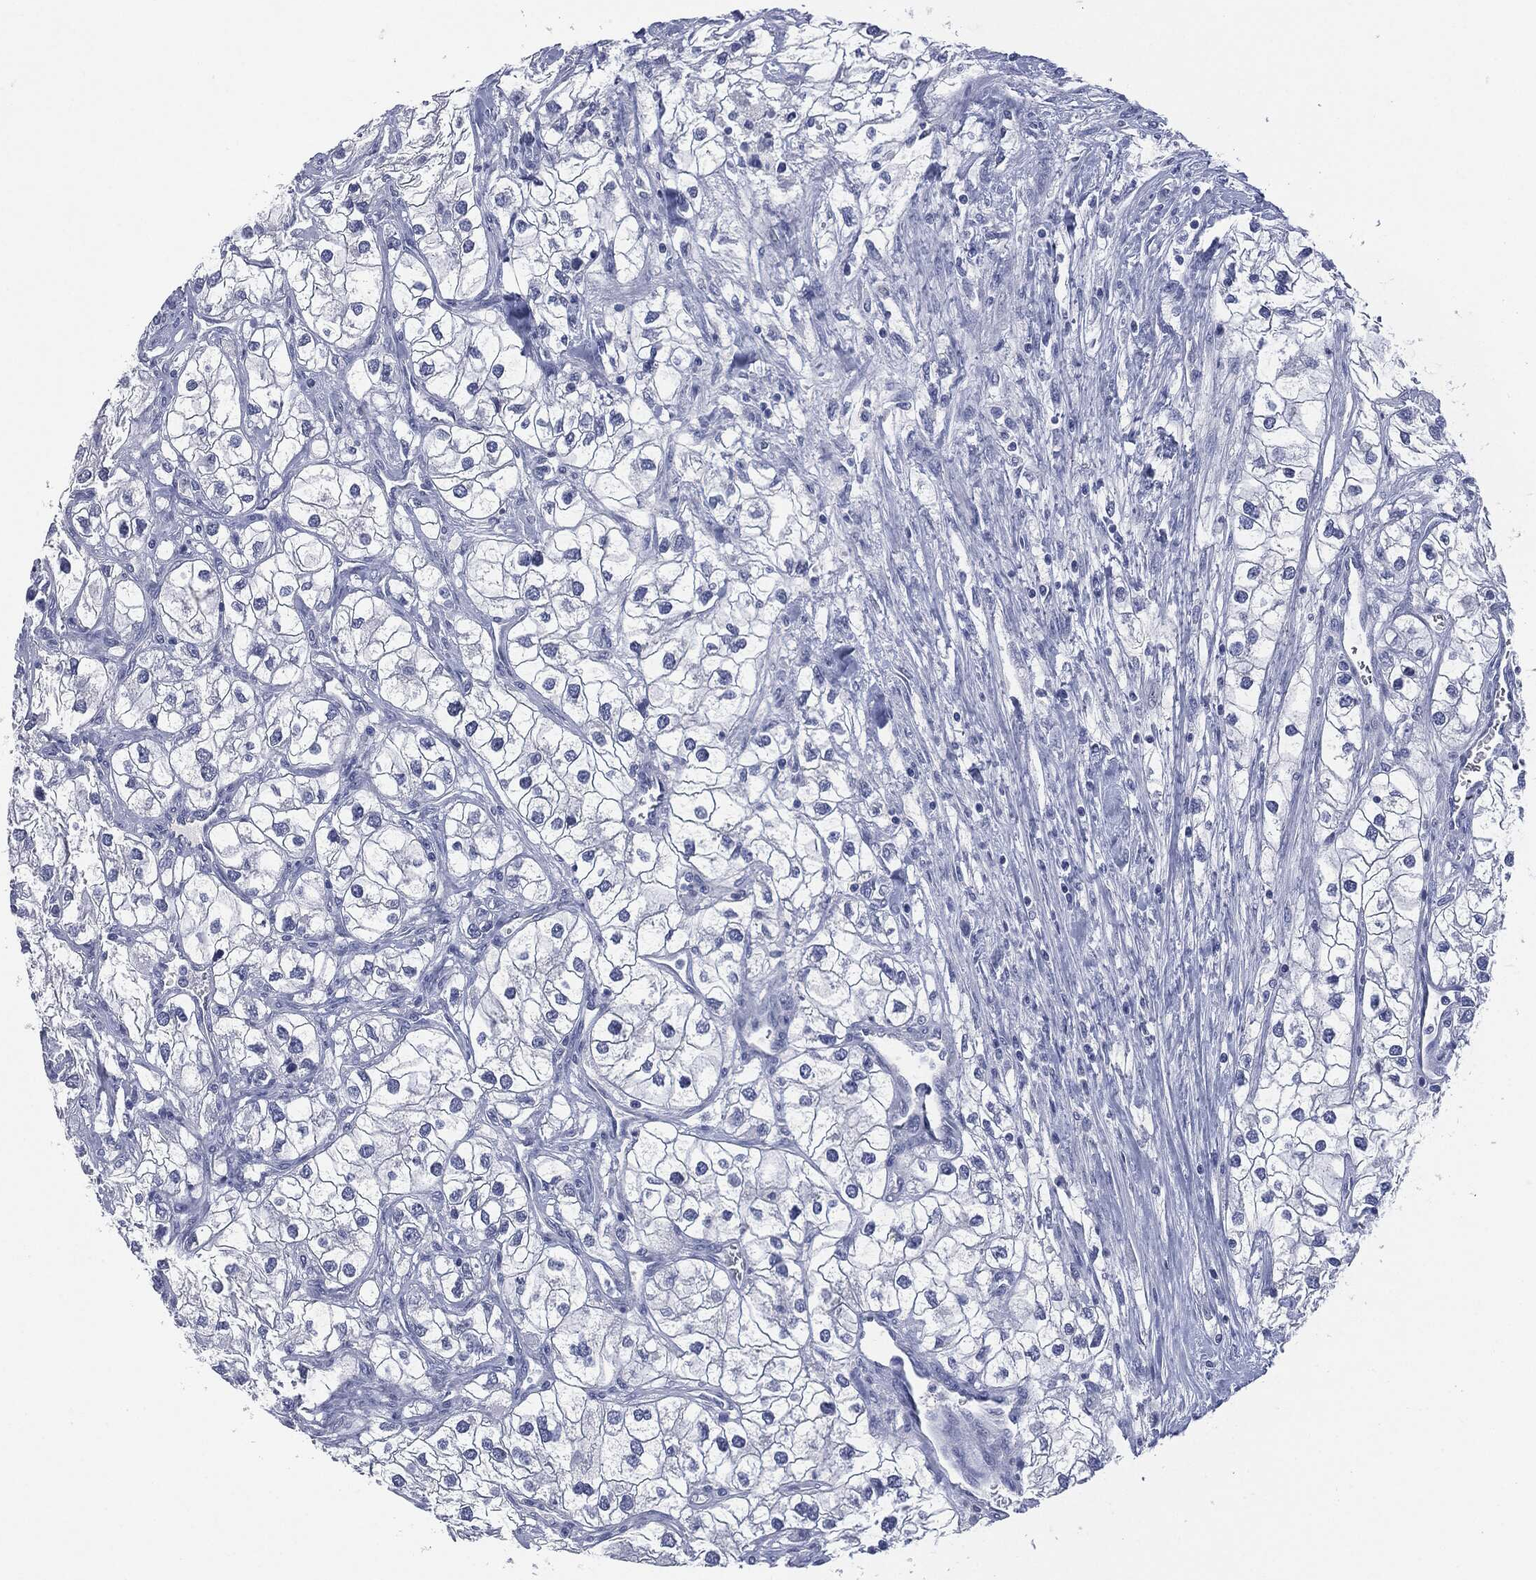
{"staining": {"intensity": "negative", "quantity": "none", "location": "none"}, "tissue": "renal cancer", "cell_type": "Tumor cells", "image_type": "cancer", "snomed": [{"axis": "morphology", "description": "Adenocarcinoma, NOS"}, {"axis": "topography", "description": "Kidney"}], "caption": "This photomicrograph is of renal cancer (adenocarcinoma) stained with IHC to label a protein in brown with the nuclei are counter-stained blue. There is no positivity in tumor cells. (Brightfield microscopy of DAB IHC at high magnification).", "gene": "MUC16", "patient": {"sex": "male", "age": 59}}